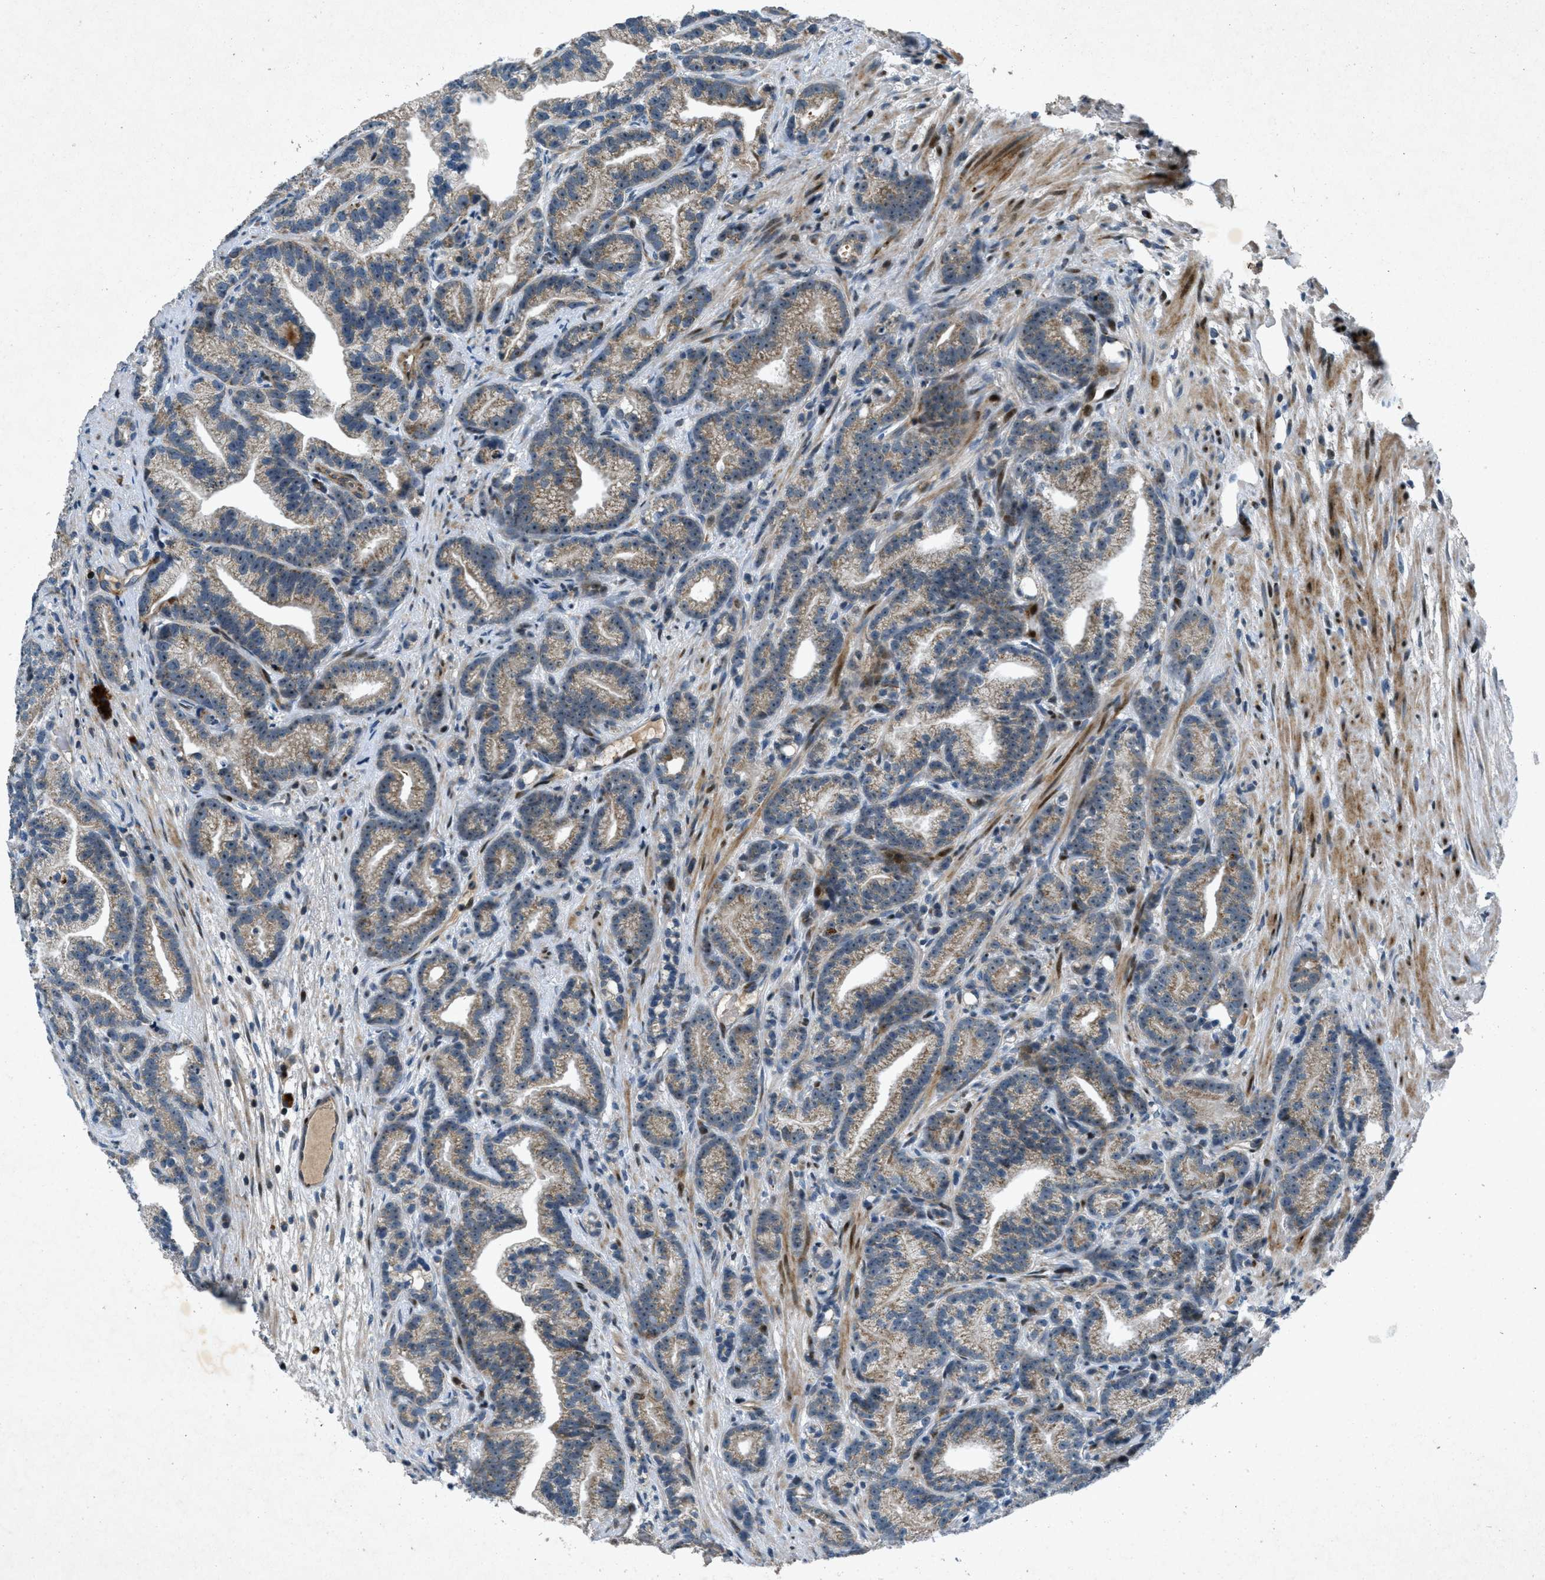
{"staining": {"intensity": "moderate", "quantity": "25%-75%", "location": "cytoplasmic/membranous"}, "tissue": "prostate cancer", "cell_type": "Tumor cells", "image_type": "cancer", "snomed": [{"axis": "morphology", "description": "Adenocarcinoma, Low grade"}, {"axis": "topography", "description": "Prostate"}], "caption": "High-power microscopy captured an immunohistochemistry histopathology image of prostate cancer (adenocarcinoma (low-grade)), revealing moderate cytoplasmic/membranous expression in about 25%-75% of tumor cells.", "gene": "CLEC2D", "patient": {"sex": "male", "age": 89}}